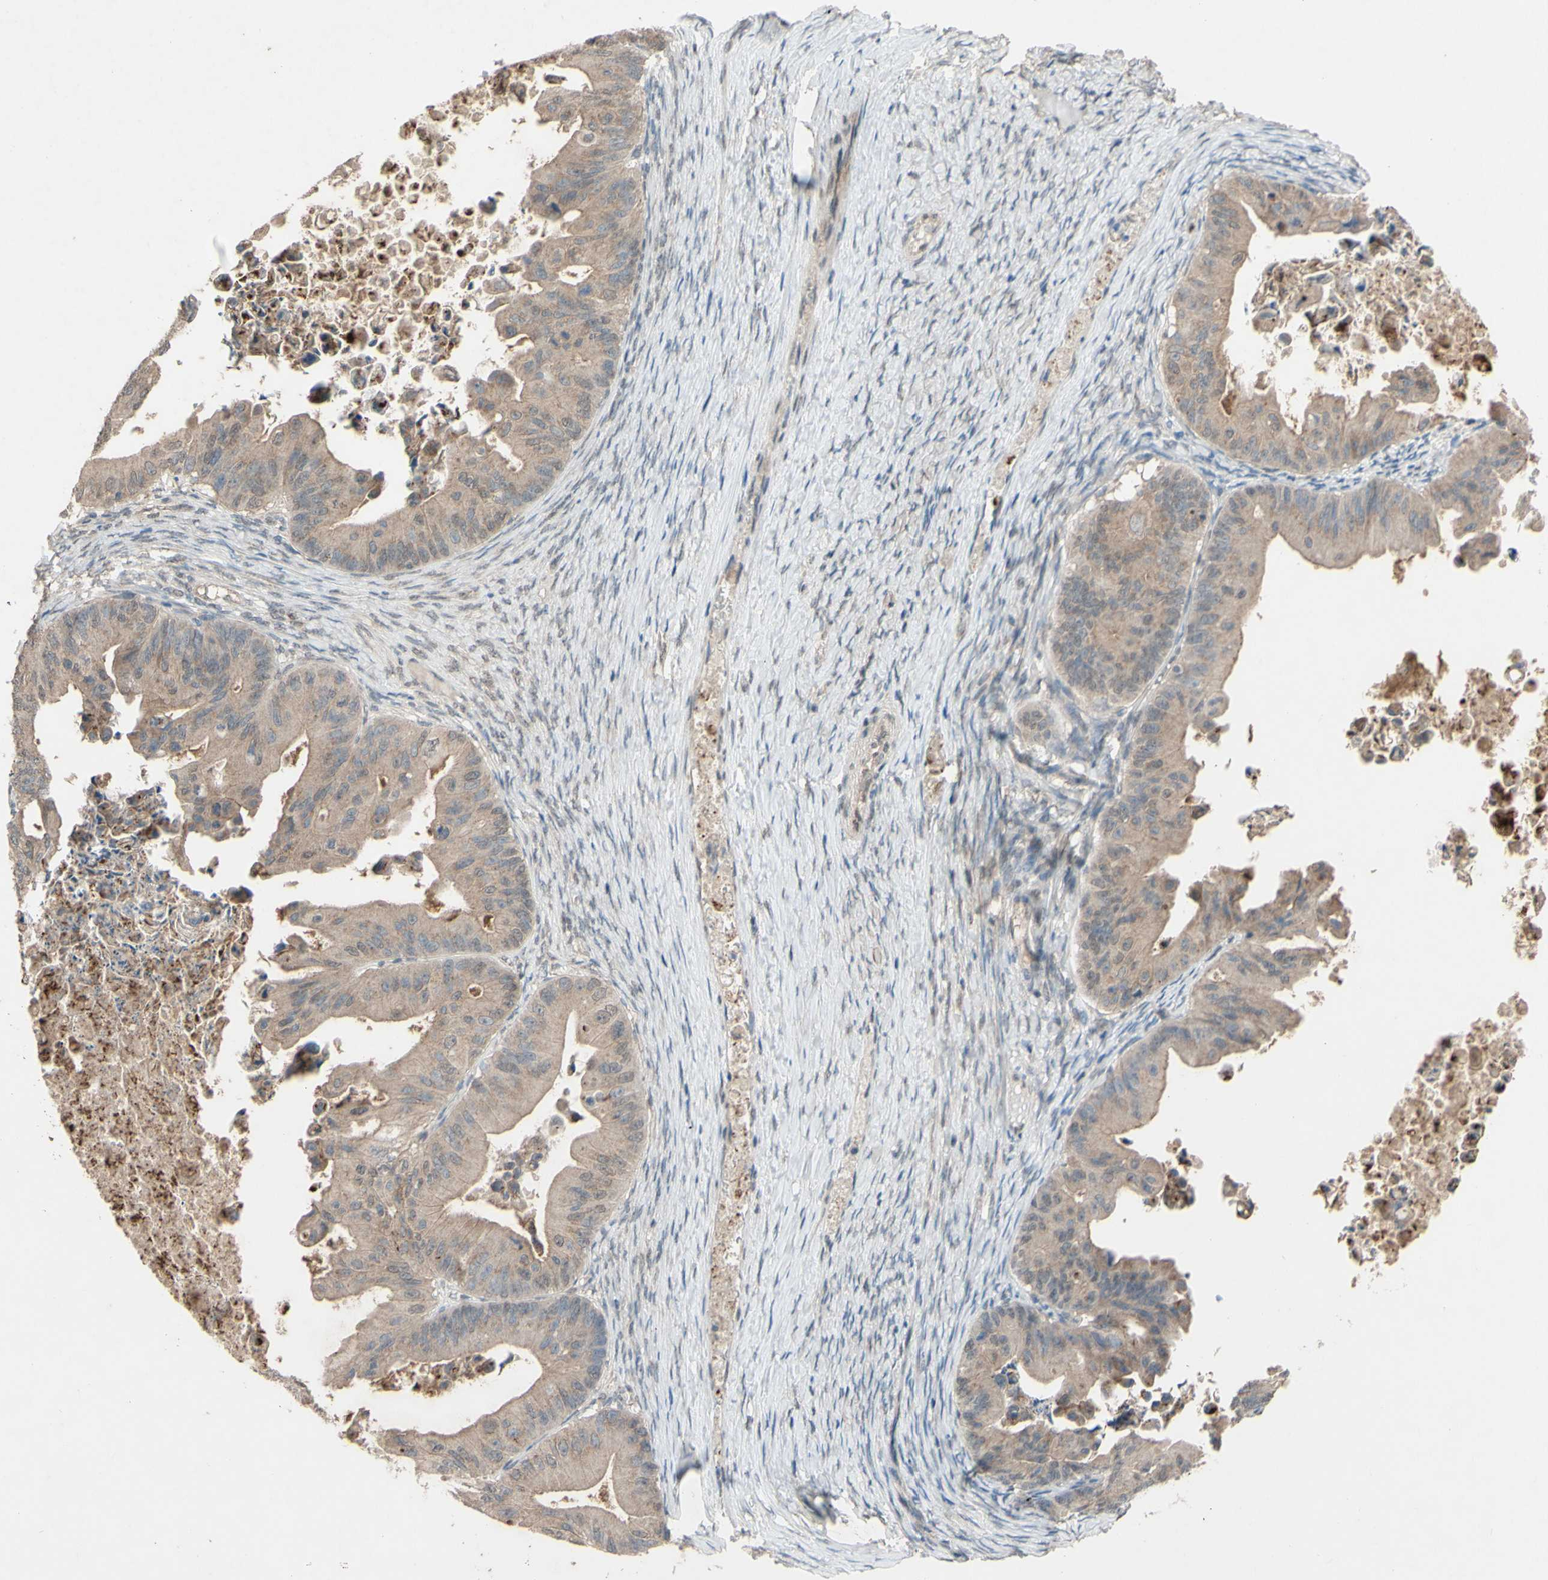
{"staining": {"intensity": "weak", "quantity": ">75%", "location": "cytoplasmic/membranous"}, "tissue": "ovarian cancer", "cell_type": "Tumor cells", "image_type": "cancer", "snomed": [{"axis": "morphology", "description": "Cystadenocarcinoma, mucinous, NOS"}, {"axis": "topography", "description": "Ovary"}], "caption": "Ovarian mucinous cystadenocarcinoma was stained to show a protein in brown. There is low levels of weak cytoplasmic/membranous expression in about >75% of tumor cells.", "gene": "CDCP1", "patient": {"sex": "female", "age": 37}}